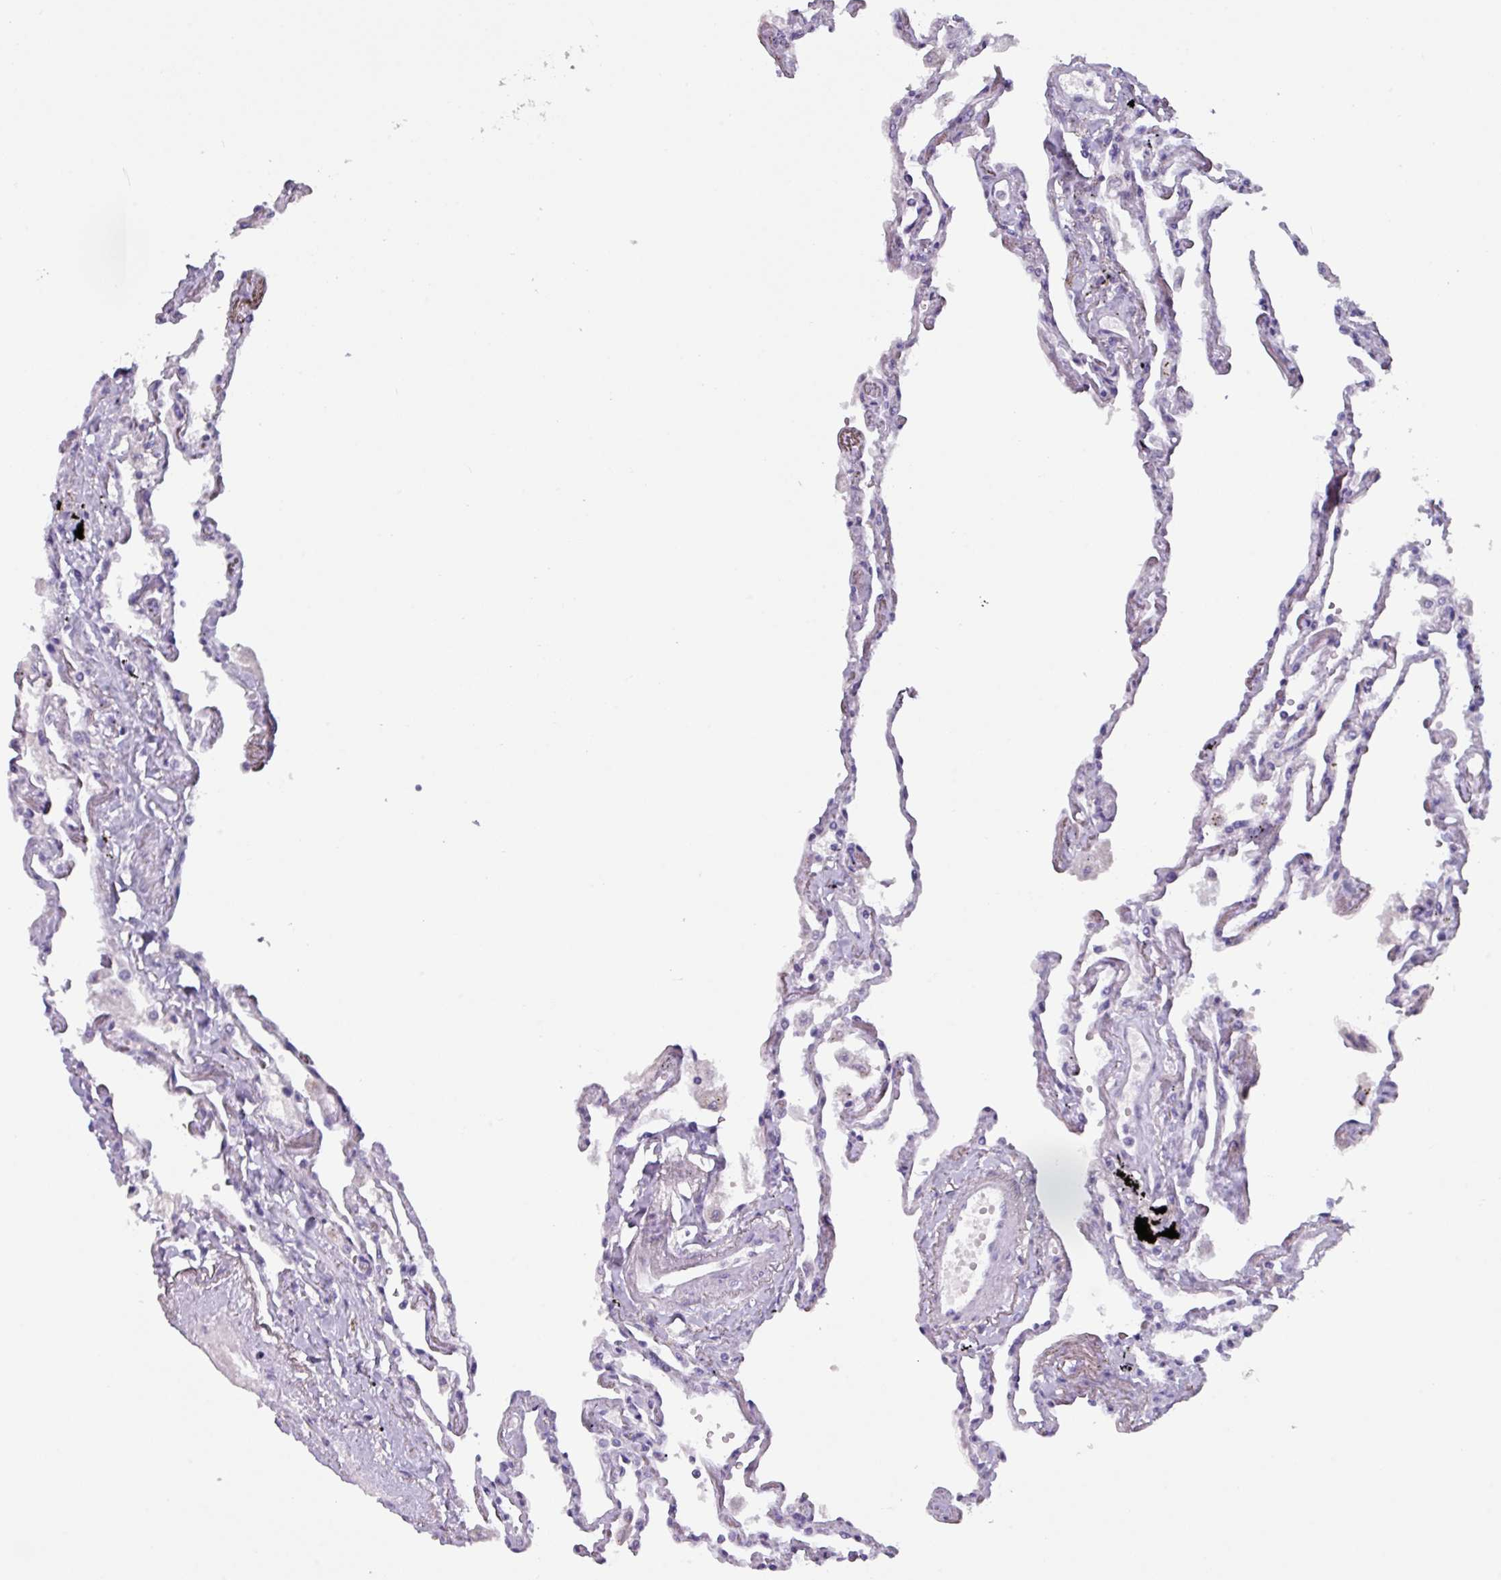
{"staining": {"intensity": "negative", "quantity": "none", "location": "none"}, "tissue": "lung", "cell_type": "Alveolar cells", "image_type": "normal", "snomed": [{"axis": "morphology", "description": "Normal tissue, NOS"}, {"axis": "topography", "description": "Lung"}], "caption": "Immunohistochemistry (IHC) of unremarkable lung demonstrates no positivity in alveolar cells.", "gene": "OR2T10", "patient": {"sex": "female", "age": 67}}